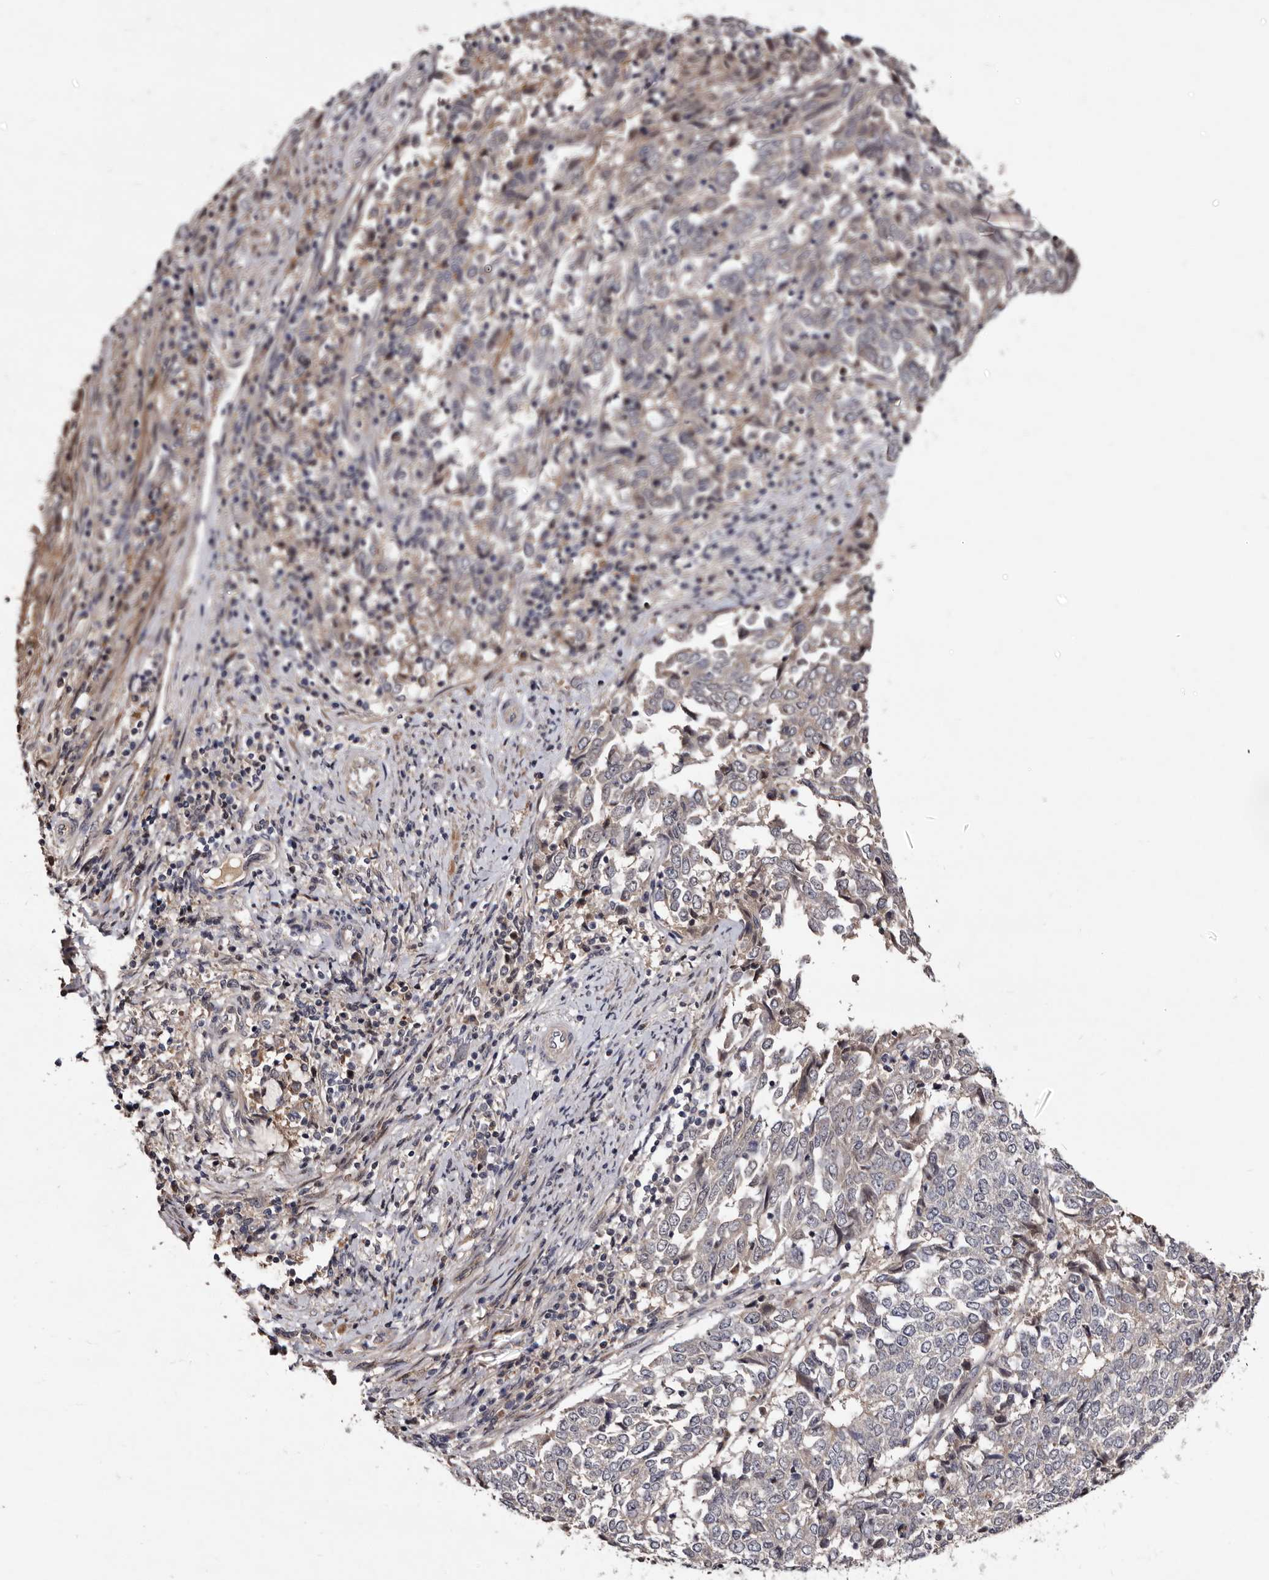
{"staining": {"intensity": "negative", "quantity": "none", "location": "none"}, "tissue": "endometrial cancer", "cell_type": "Tumor cells", "image_type": "cancer", "snomed": [{"axis": "morphology", "description": "Adenocarcinoma, NOS"}, {"axis": "topography", "description": "Endometrium"}], "caption": "This is an immunohistochemistry histopathology image of human endometrial cancer. There is no expression in tumor cells.", "gene": "LANCL2", "patient": {"sex": "female", "age": 80}}